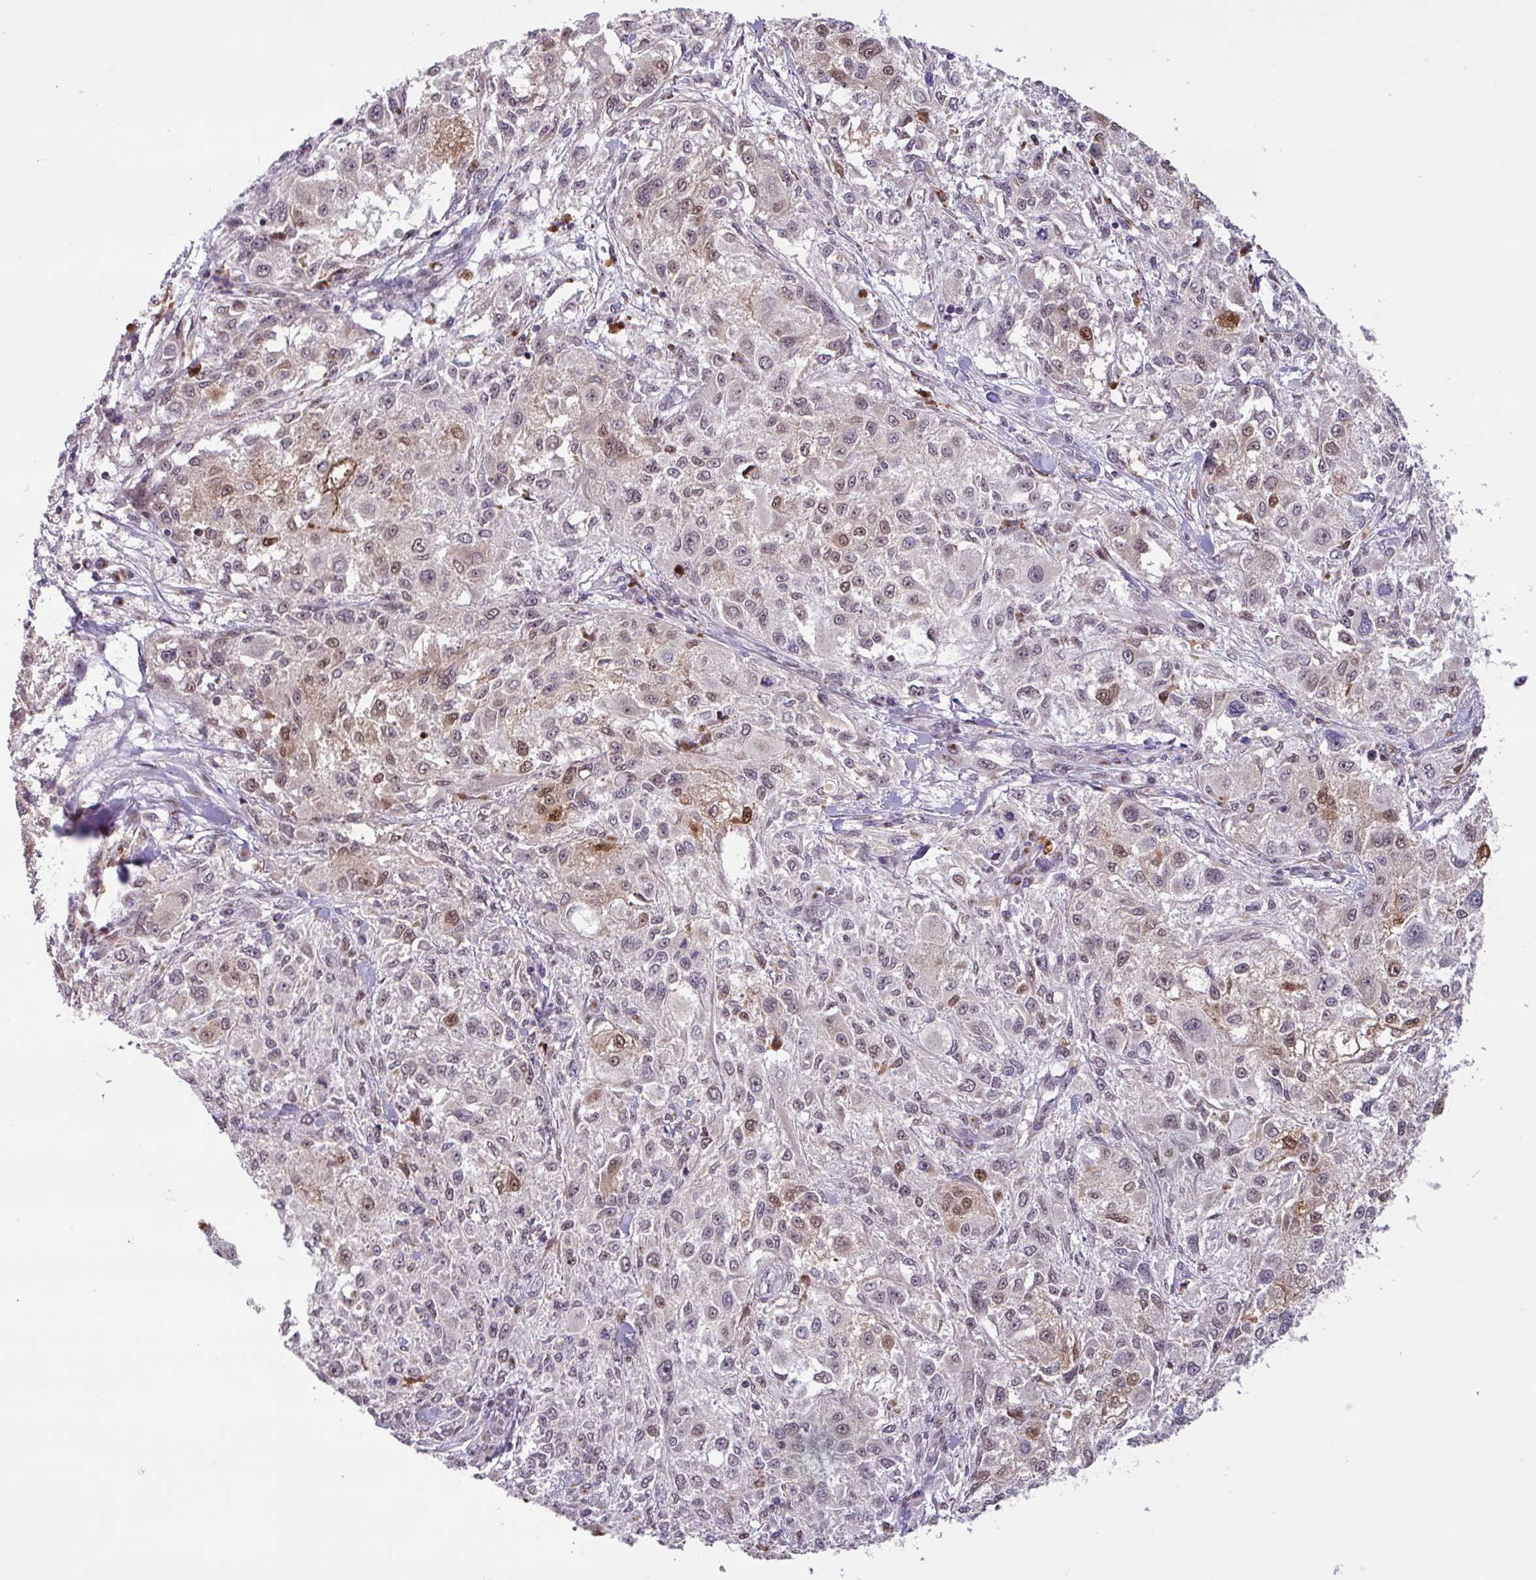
{"staining": {"intensity": "moderate", "quantity": "25%-75%", "location": "nuclear"}, "tissue": "melanoma", "cell_type": "Tumor cells", "image_type": "cancer", "snomed": [{"axis": "morphology", "description": "Necrosis, NOS"}, {"axis": "morphology", "description": "Malignant melanoma, NOS"}, {"axis": "topography", "description": "Skin"}], "caption": "A brown stain highlights moderate nuclear positivity of a protein in melanoma tumor cells. The staining is performed using DAB (3,3'-diaminobenzidine) brown chromogen to label protein expression. The nuclei are counter-stained blue using hematoxylin.", "gene": "BRD3", "patient": {"sex": "female", "age": 87}}